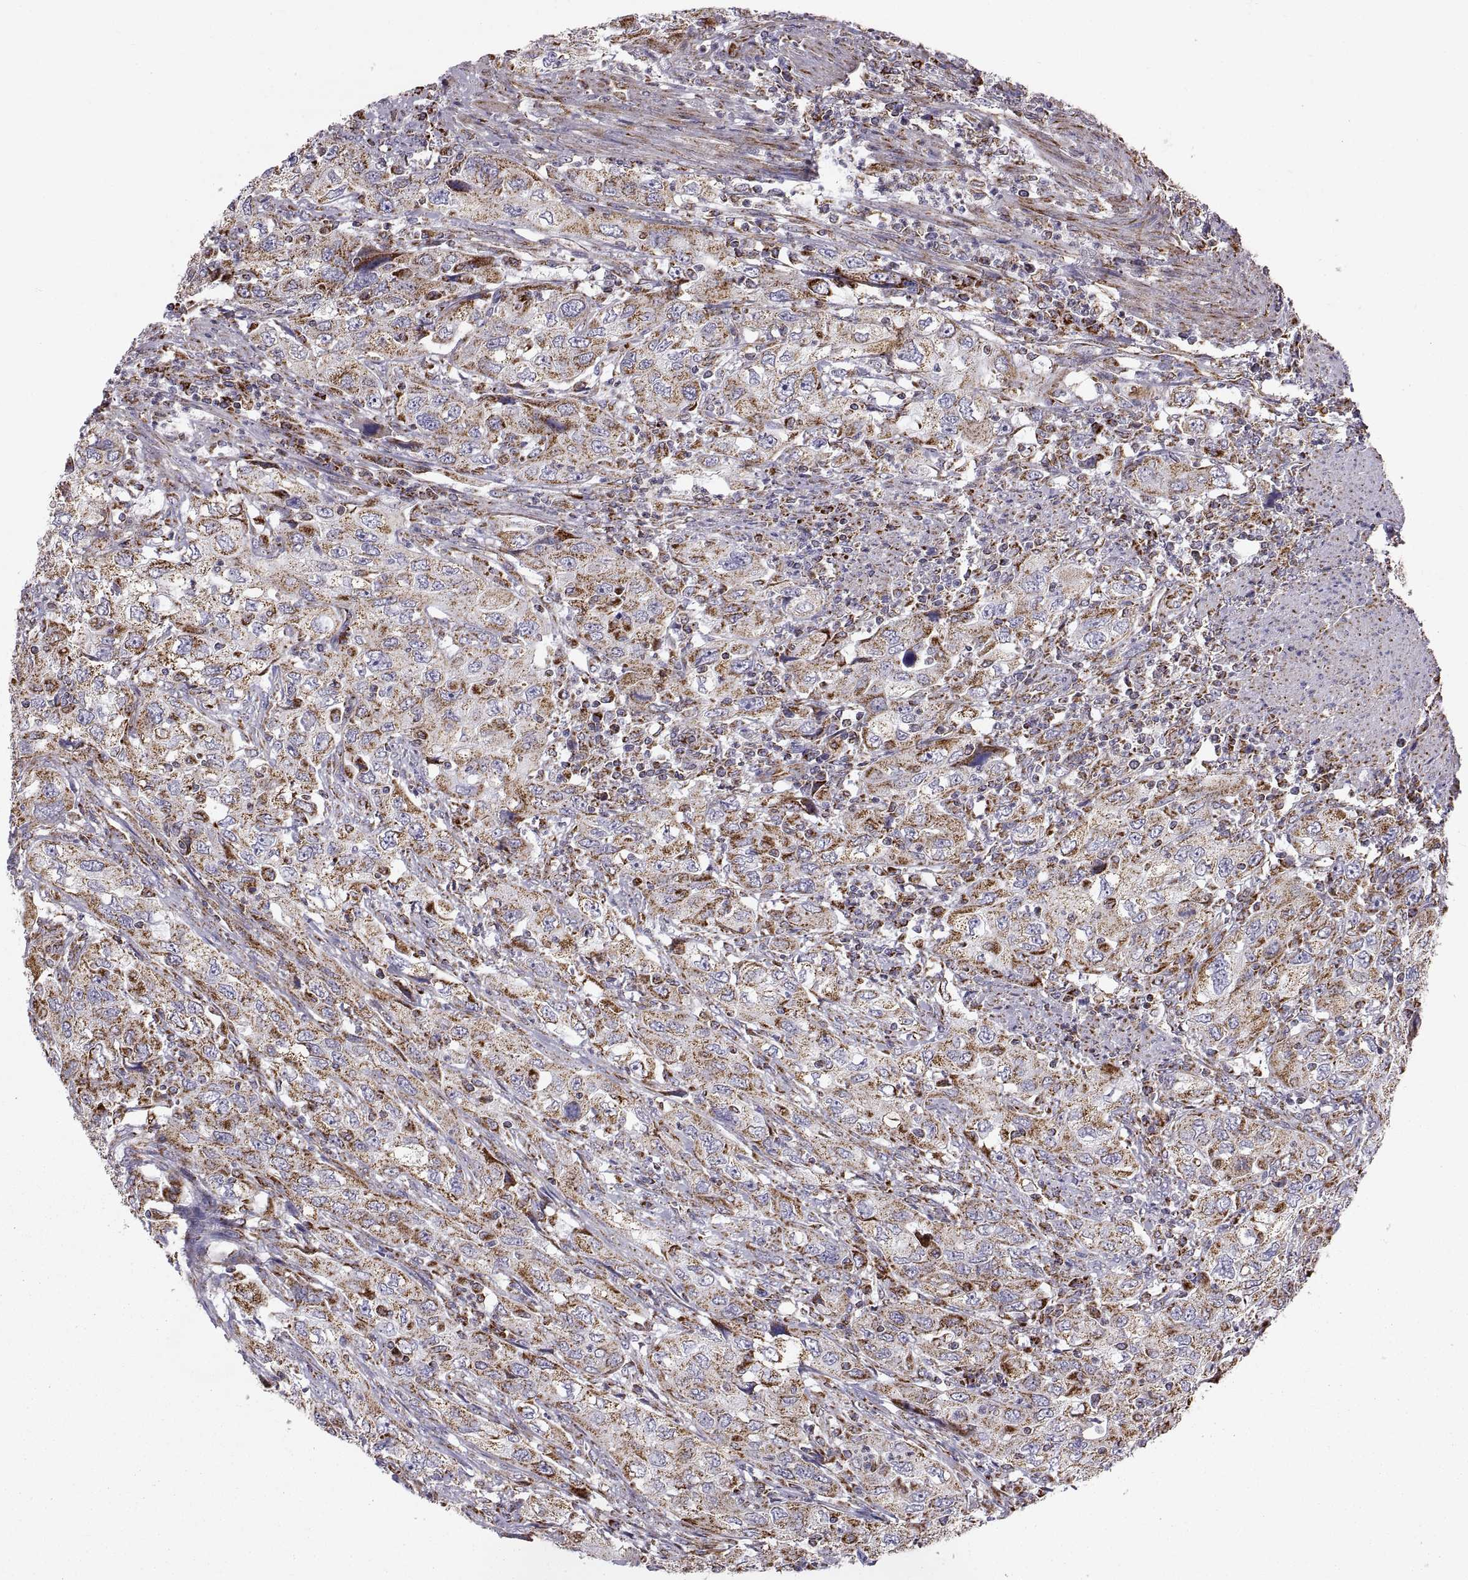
{"staining": {"intensity": "strong", "quantity": "25%-75%", "location": "cytoplasmic/membranous"}, "tissue": "urothelial cancer", "cell_type": "Tumor cells", "image_type": "cancer", "snomed": [{"axis": "morphology", "description": "Urothelial carcinoma, High grade"}, {"axis": "topography", "description": "Urinary bladder"}], "caption": "Immunohistochemical staining of urothelial cancer displays high levels of strong cytoplasmic/membranous protein expression in approximately 25%-75% of tumor cells.", "gene": "ARSD", "patient": {"sex": "male", "age": 76}}